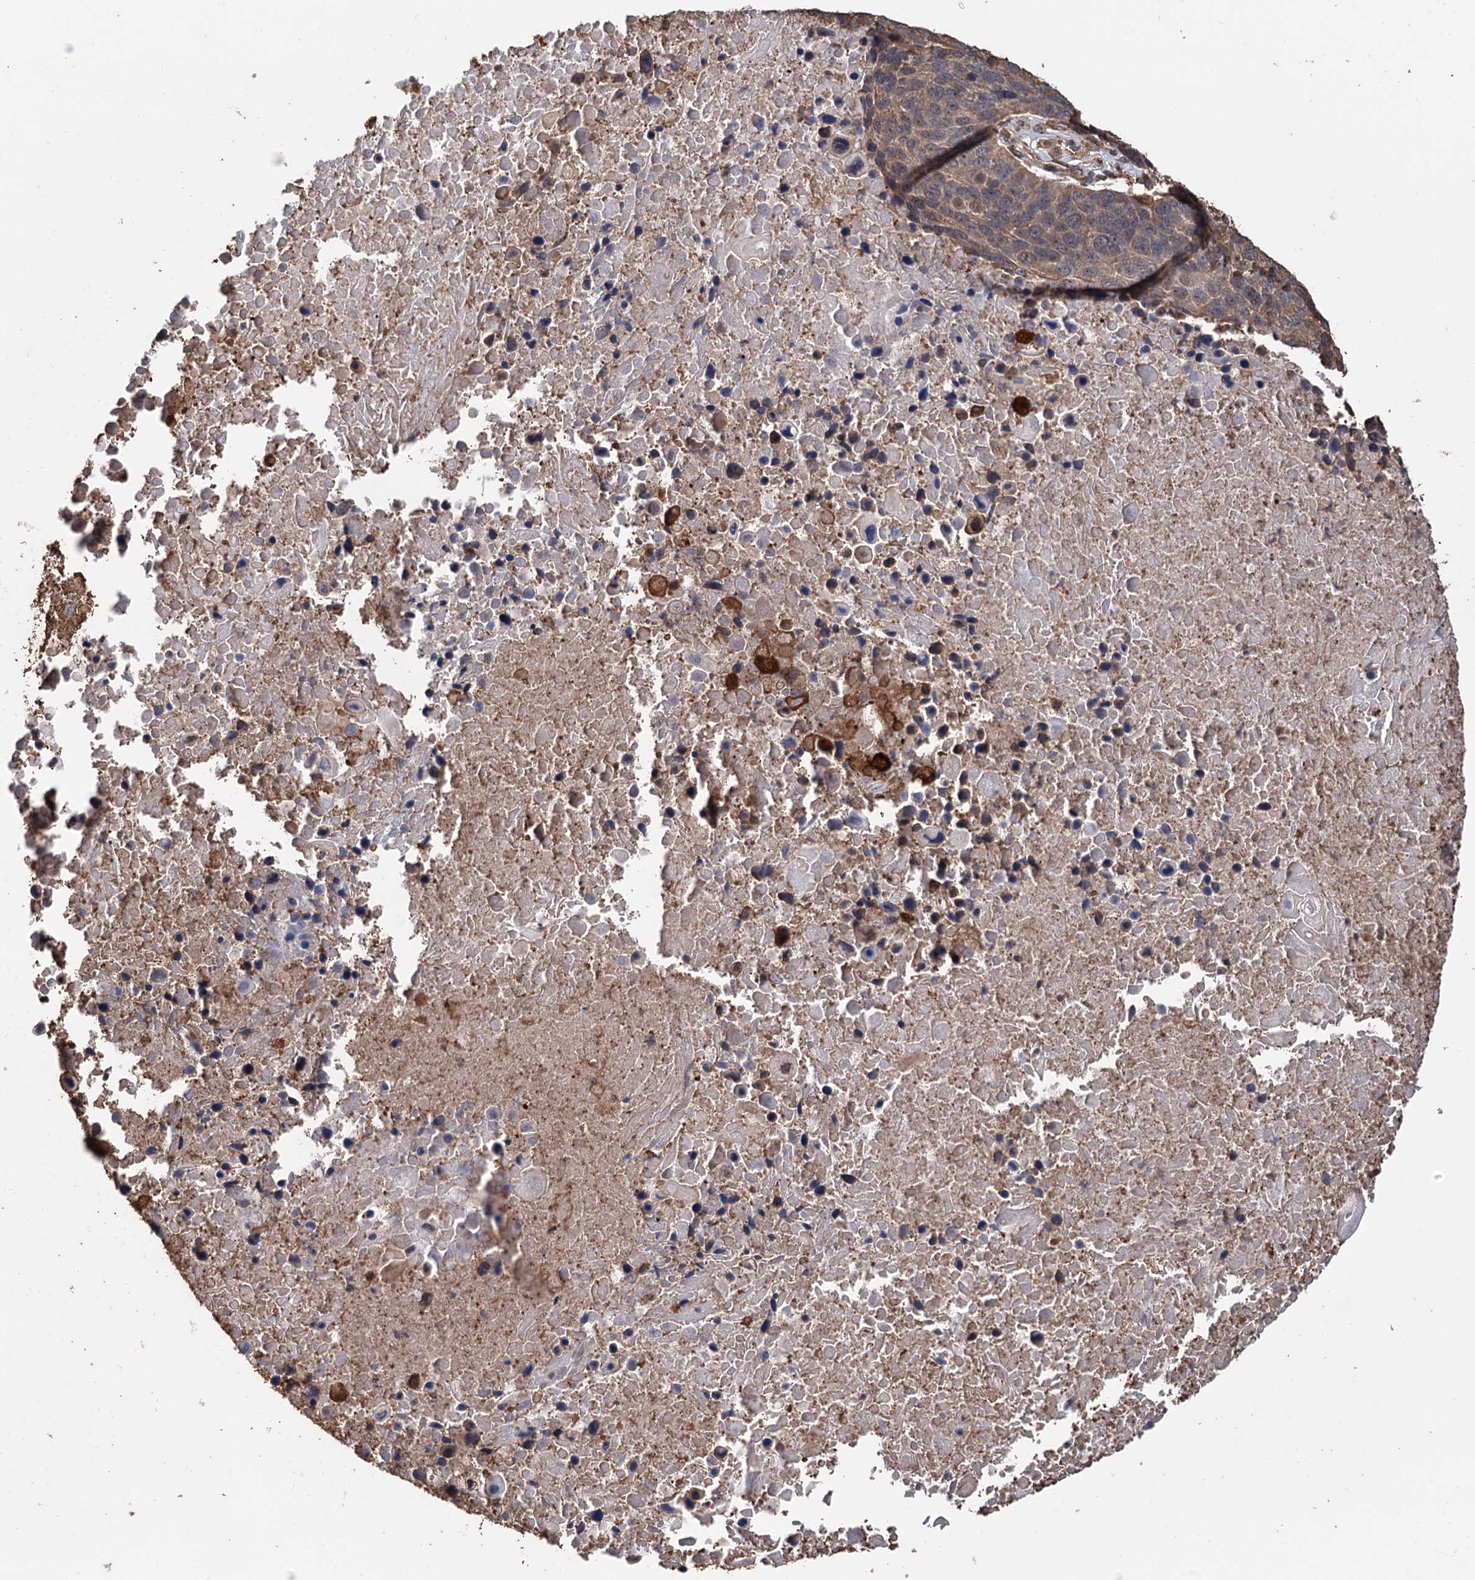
{"staining": {"intensity": "moderate", "quantity": ">75%", "location": "cytoplasmic/membranous"}, "tissue": "lung cancer", "cell_type": "Tumor cells", "image_type": "cancer", "snomed": [{"axis": "morphology", "description": "Normal tissue, NOS"}, {"axis": "morphology", "description": "Squamous cell carcinoma, NOS"}, {"axis": "topography", "description": "Lymph node"}, {"axis": "topography", "description": "Lung"}], "caption": "Lung cancer (squamous cell carcinoma) stained for a protein shows moderate cytoplasmic/membranous positivity in tumor cells.", "gene": "TBC1D12", "patient": {"sex": "male", "age": 66}}